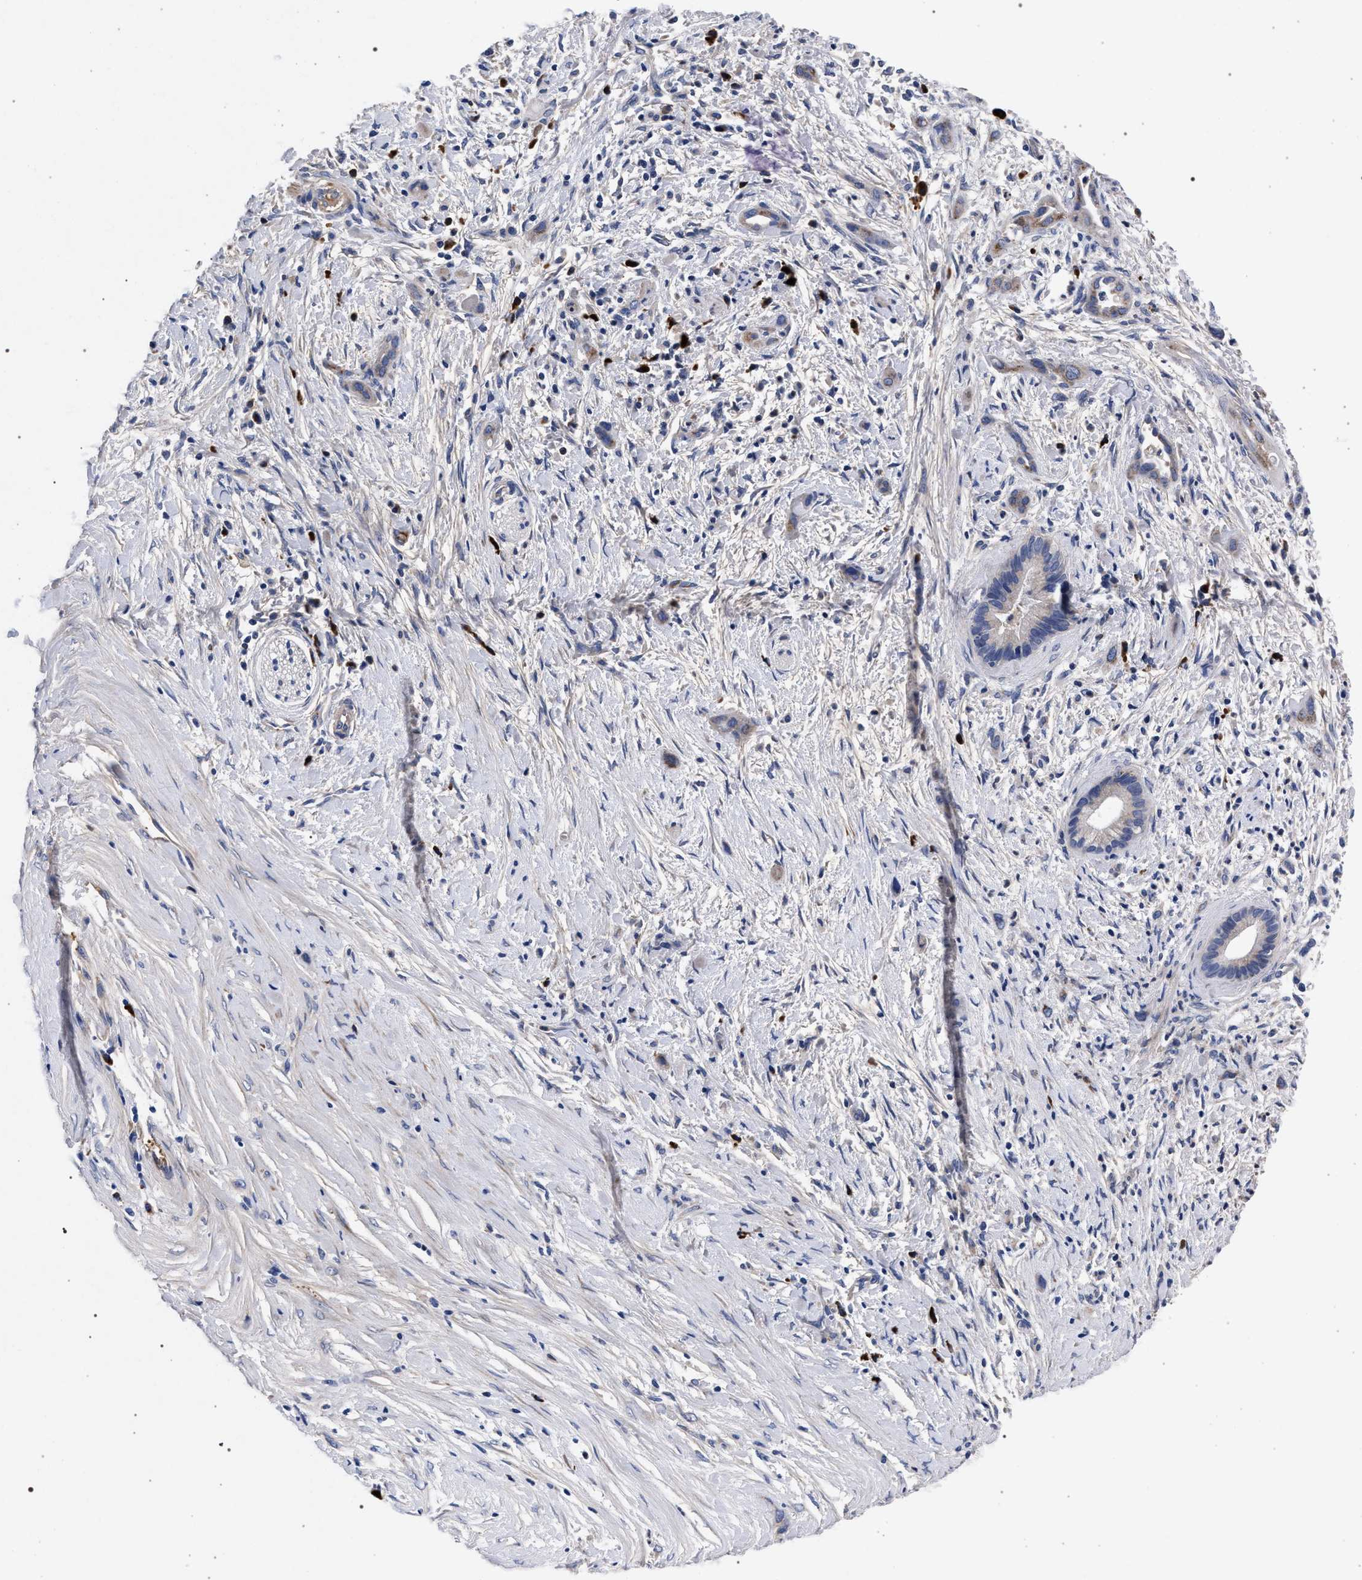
{"staining": {"intensity": "weak", "quantity": "<25%", "location": "cytoplasmic/membranous"}, "tissue": "pancreatic cancer", "cell_type": "Tumor cells", "image_type": "cancer", "snomed": [{"axis": "morphology", "description": "Adenocarcinoma, NOS"}, {"axis": "topography", "description": "Pancreas"}], "caption": "This is an immunohistochemistry histopathology image of pancreatic cancer (adenocarcinoma). There is no positivity in tumor cells.", "gene": "ACOX1", "patient": {"sex": "male", "age": 59}}